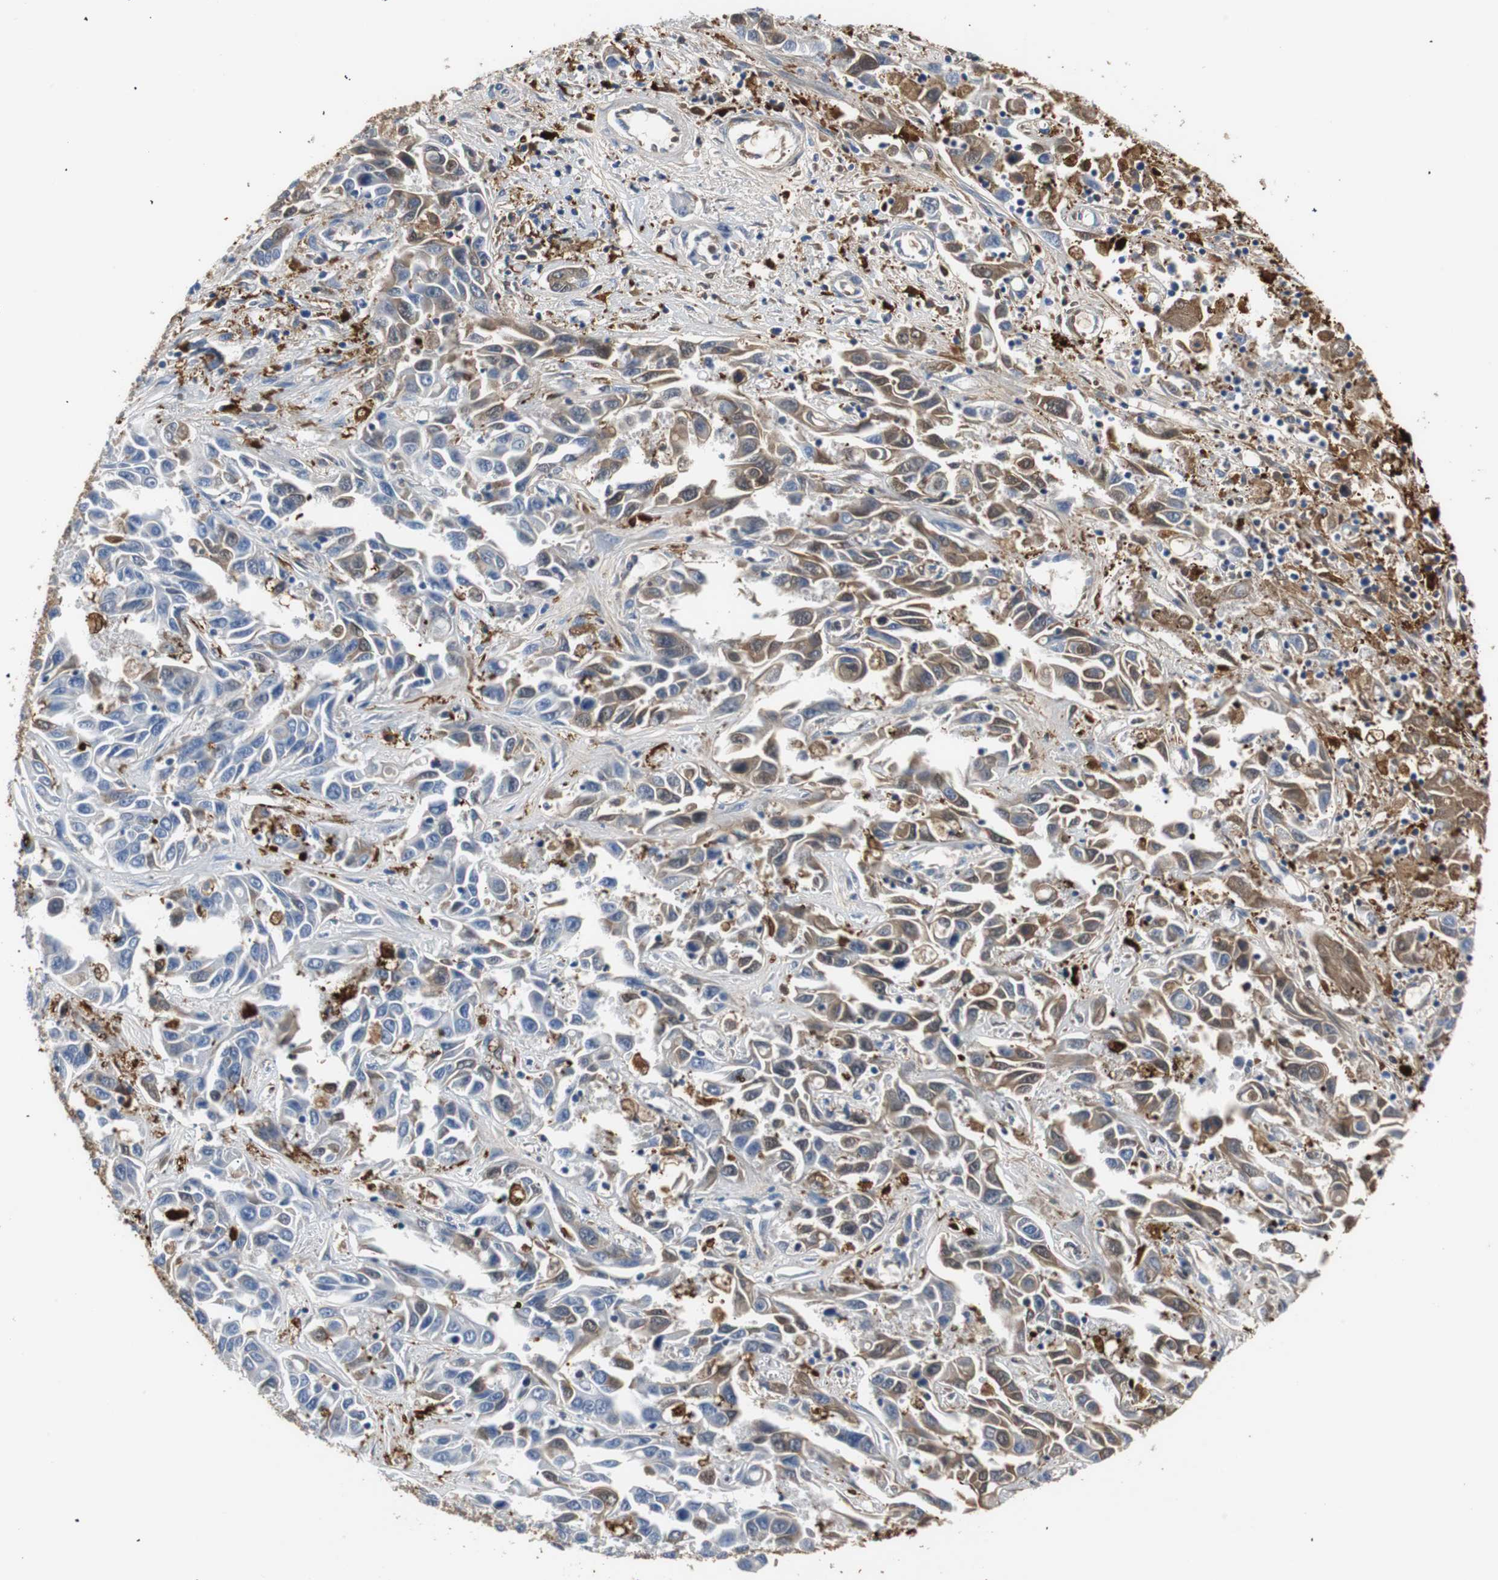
{"staining": {"intensity": "weak", "quantity": "25%-75%", "location": "cytoplasmic/membranous"}, "tissue": "liver cancer", "cell_type": "Tumor cells", "image_type": "cancer", "snomed": [{"axis": "morphology", "description": "Cholangiocarcinoma"}, {"axis": "topography", "description": "Liver"}], "caption": "Protein staining of cholangiocarcinoma (liver) tissue demonstrates weak cytoplasmic/membranous expression in about 25%-75% of tumor cells.", "gene": "PI15", "patient": {"sex": "female", "age": 52}}